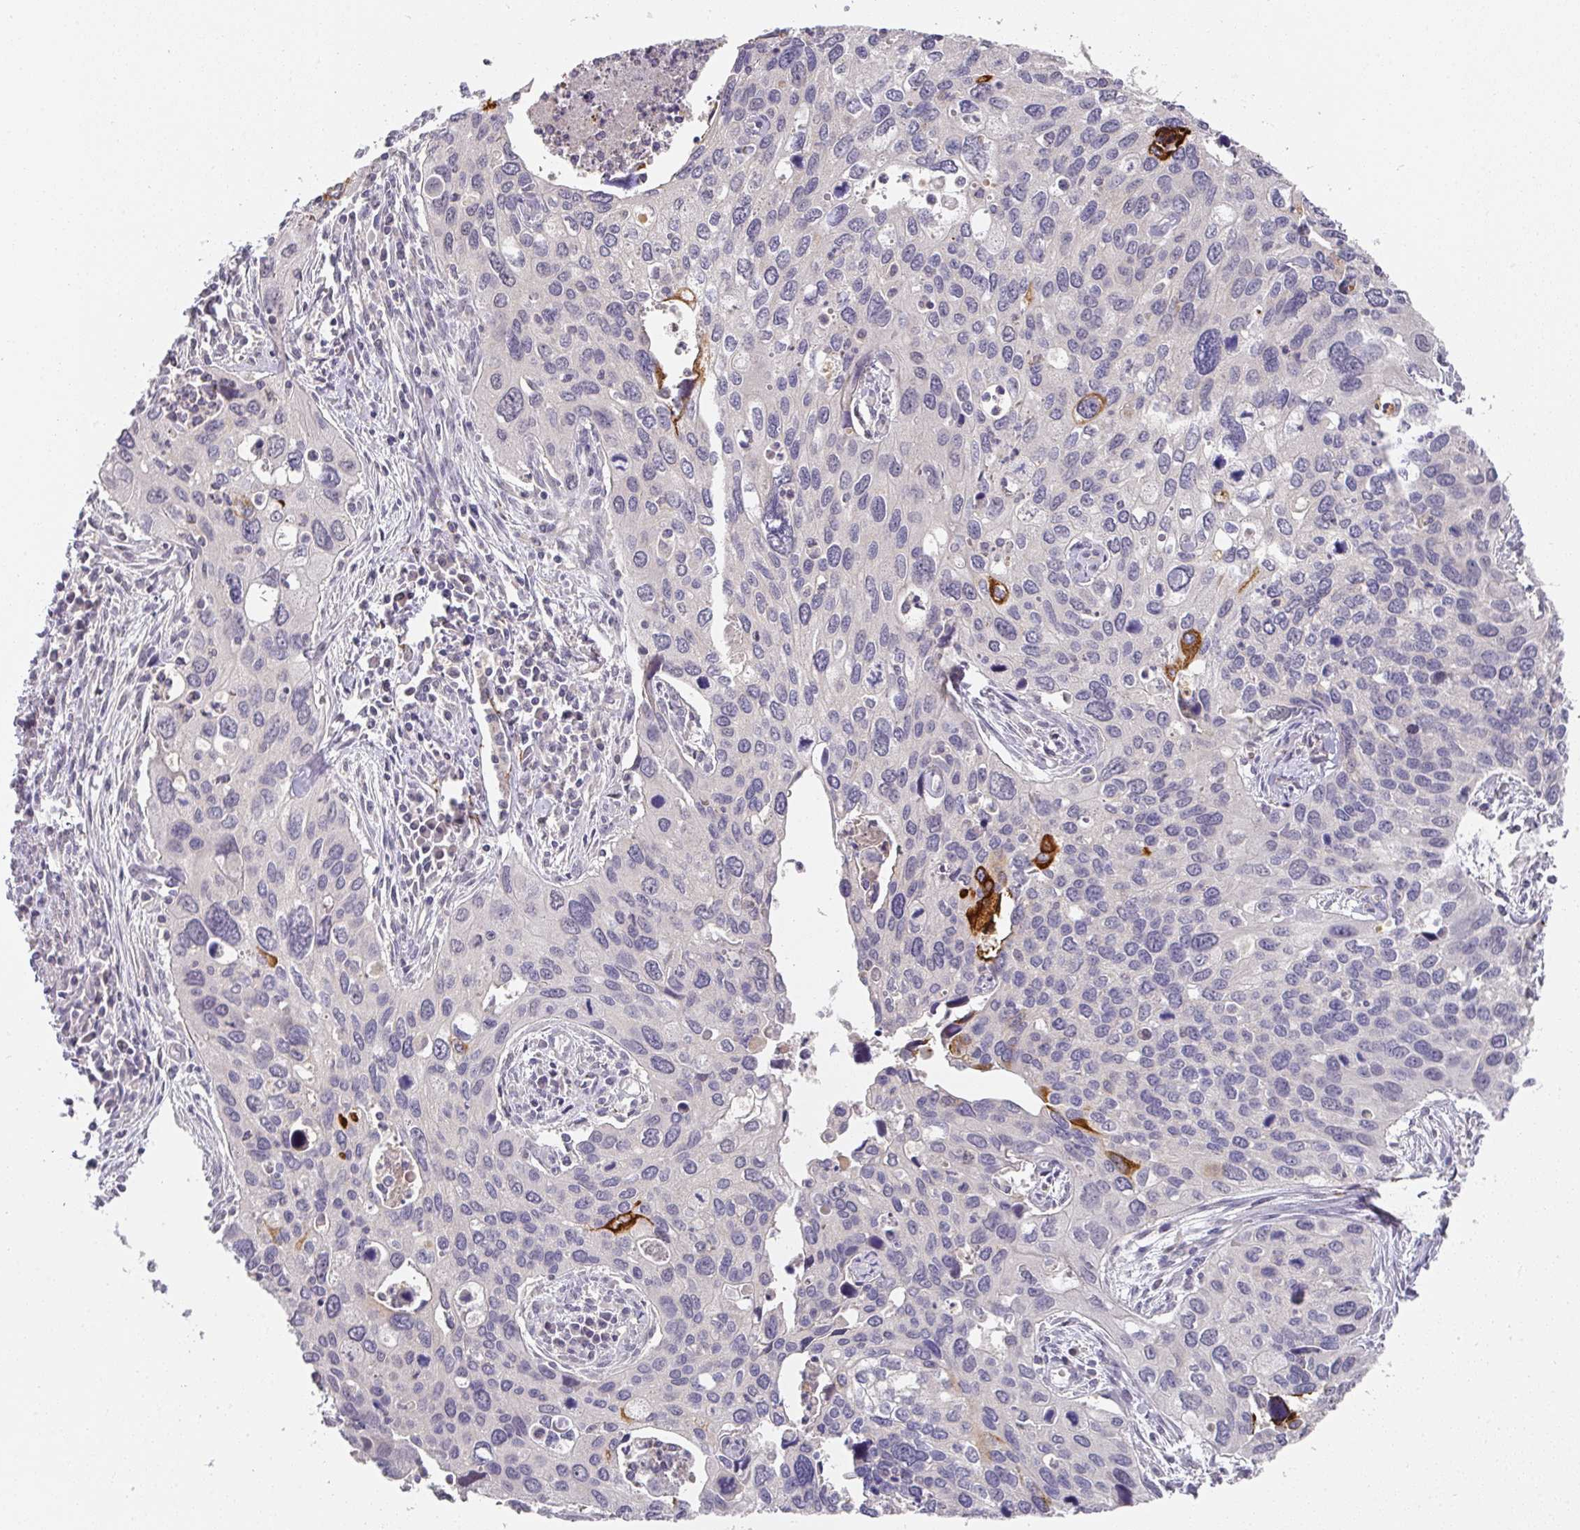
{"staining": {"intensity": "strong", "quantity": "<25%", "location": "cytoplasmic/membranous"}, "tissue": "cervical cancer", "cell_type": "Tumor cells", "image_type": "cancer", "snomed": [{"axis": "morphology", "description": "Squamous cell carcinoma, NOS"}, {"axis": "topography", "description": "Cervix"}], "caption": "Cervical squamous cell carcinoma stained with immunohistochemistry (IHC) shows strong cytoplasmic/membranous positivity in approximately <25% of tumor cells. (Brightfield microscopy of DAB IHC at high magnification).", "gene": "FOXN4", "patient": {"sex": "female", "age": 55}}